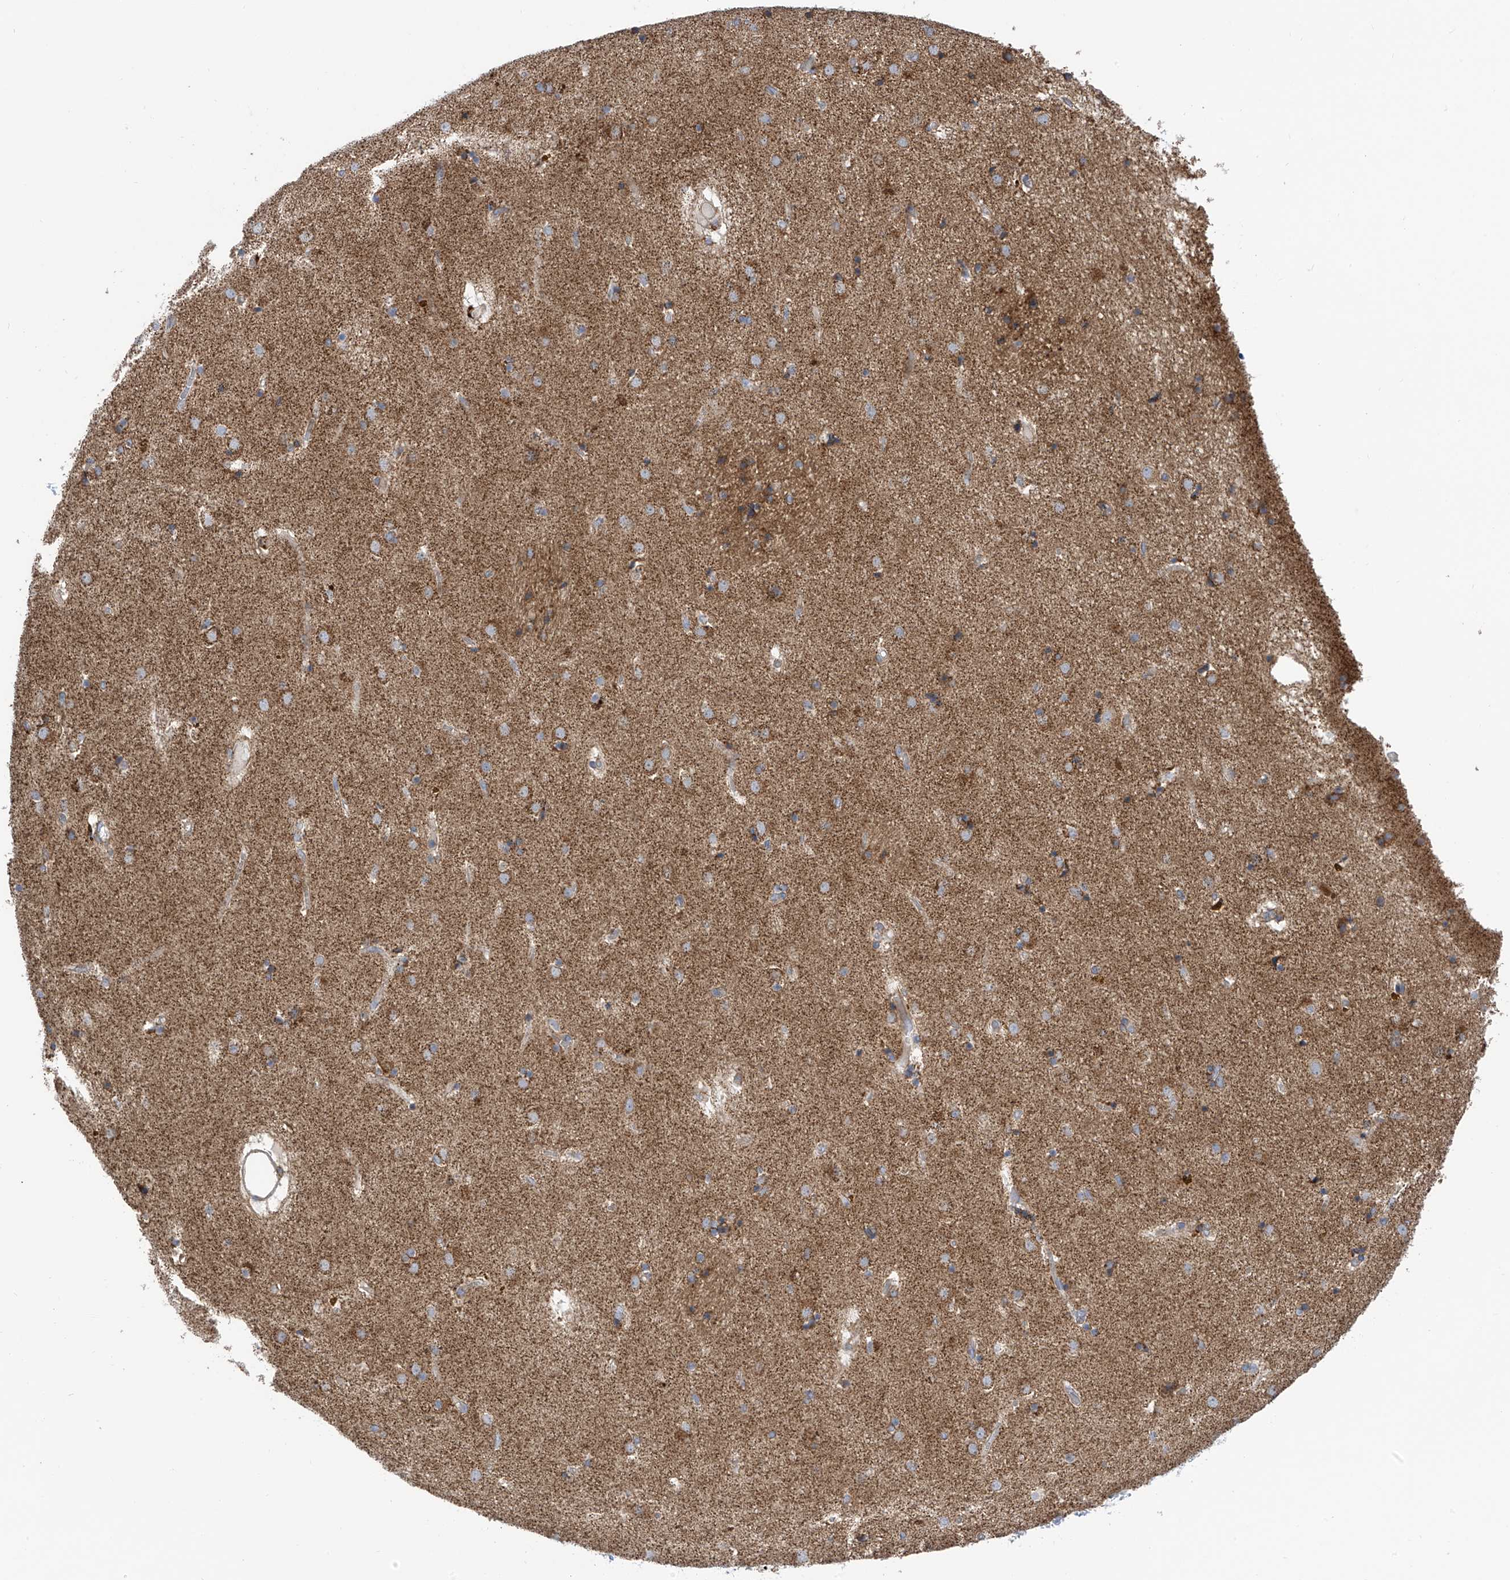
{"staining": {"intensity": "moderate", "quantity": ">75%", "location": "cytoplasmic/membranous"}, "tissue": "caudate", "cell_type": "Glial cells", "image_type": "normal", "snomed": [{"axis": "morphology", "description": "Normal tissue, NOS"}, {"axis": "topography", "description": "Lateral ventricle wall"}], "caption": "An immunohistochemistry (IHC) micrograph of benign tissue is shown. Protein staining in brown highlights moderate cytoplasmic/membranous positivity in caudate within glial cells.", "gene": "P2RX7", "patient": {"sex": "male", "age": 70}}